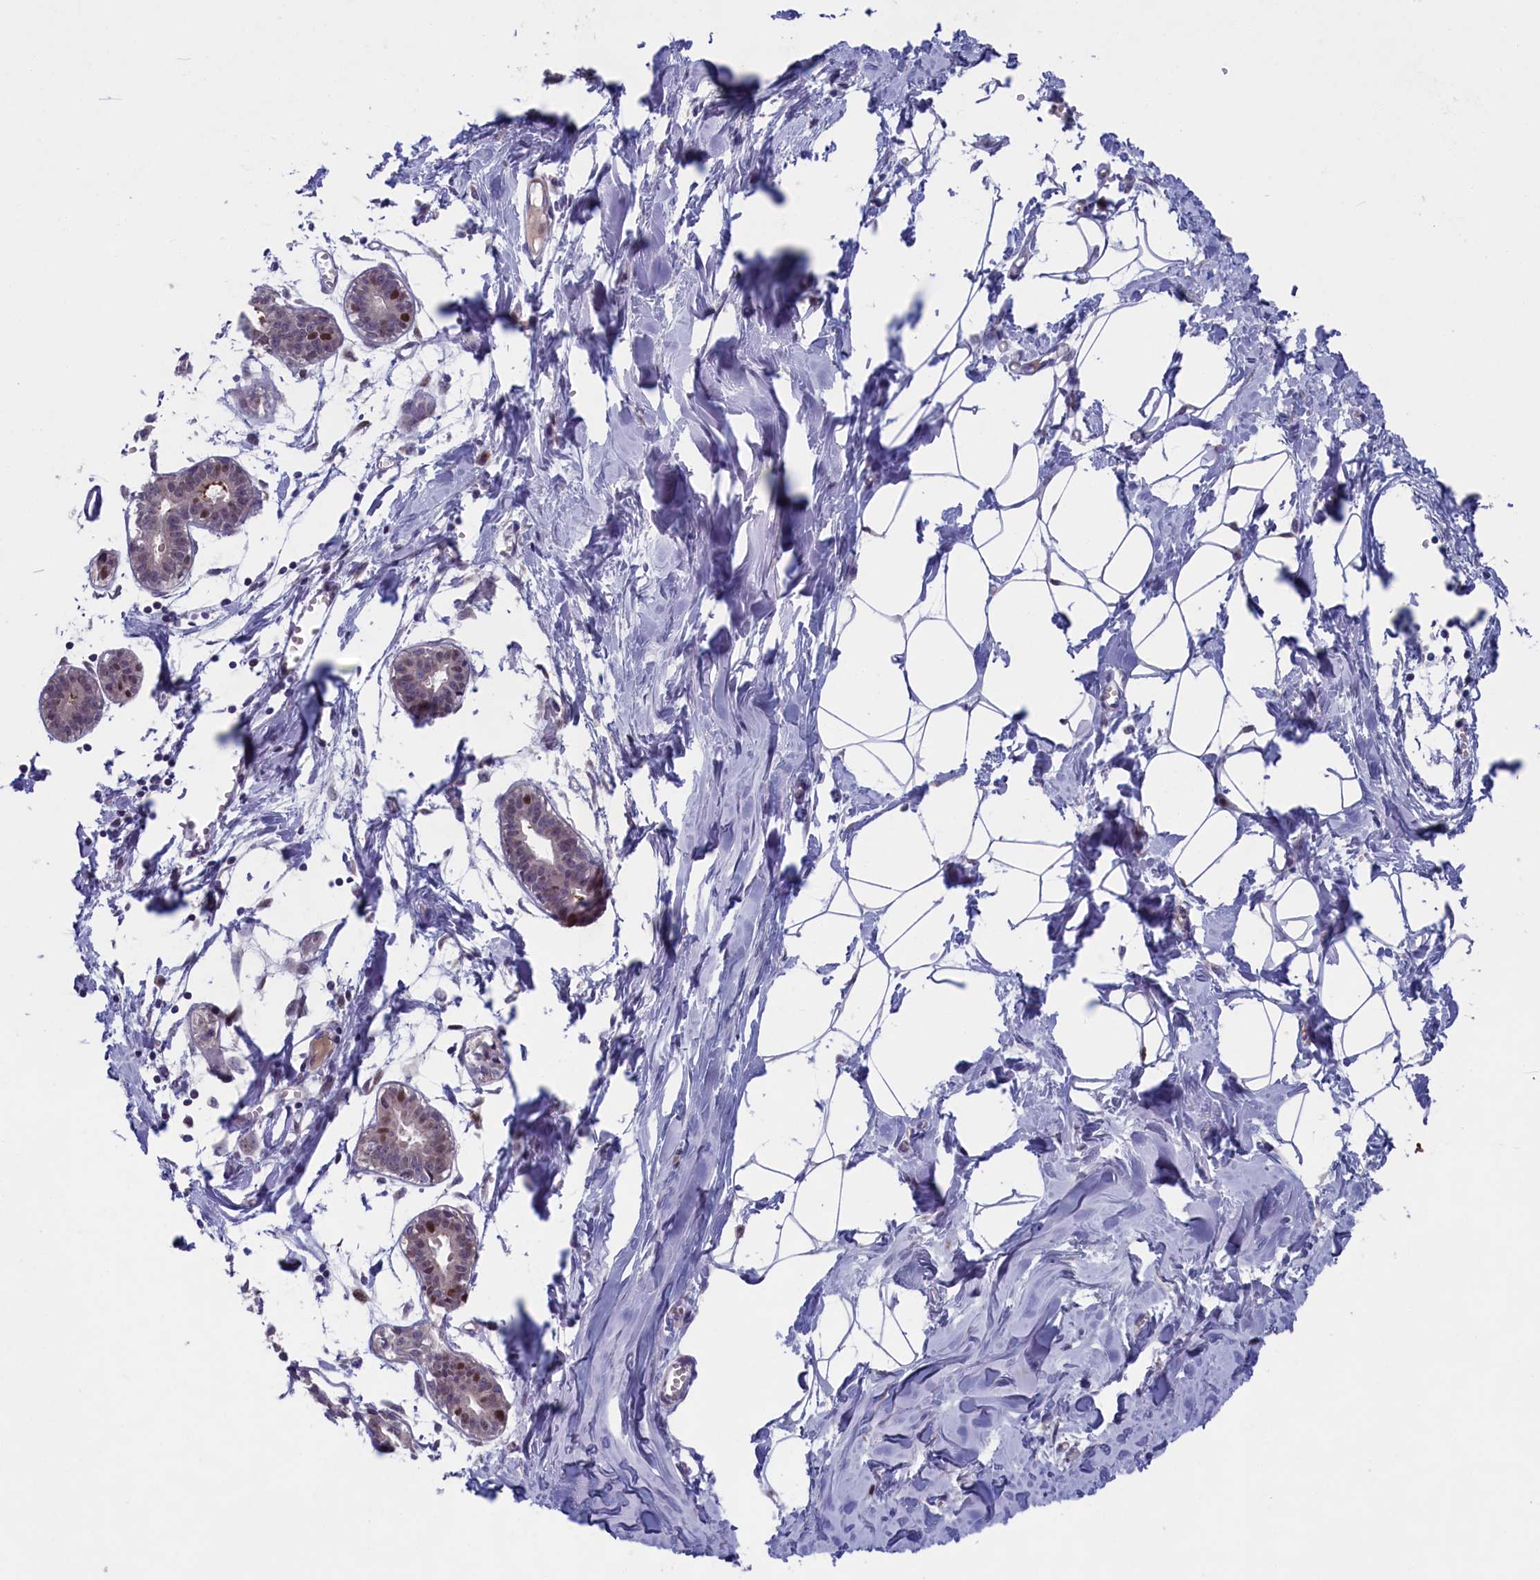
{"staining": {"intensity": "negative", "quantity": "none", "location": "none"}, "tissue": "breast", "cell_type": "Adipocytes", "image_type": "normal", "snomed": [{"axis": "morphology", "description": "Normal tissue, NOS"}, {"axis": "topography", "description": "Breast"}], "caption": "The photomicrograph reveals no staining of adipocytes in benign breast.", "gene": "LIG1", "patient": {"sex": "female", "age": 27}}